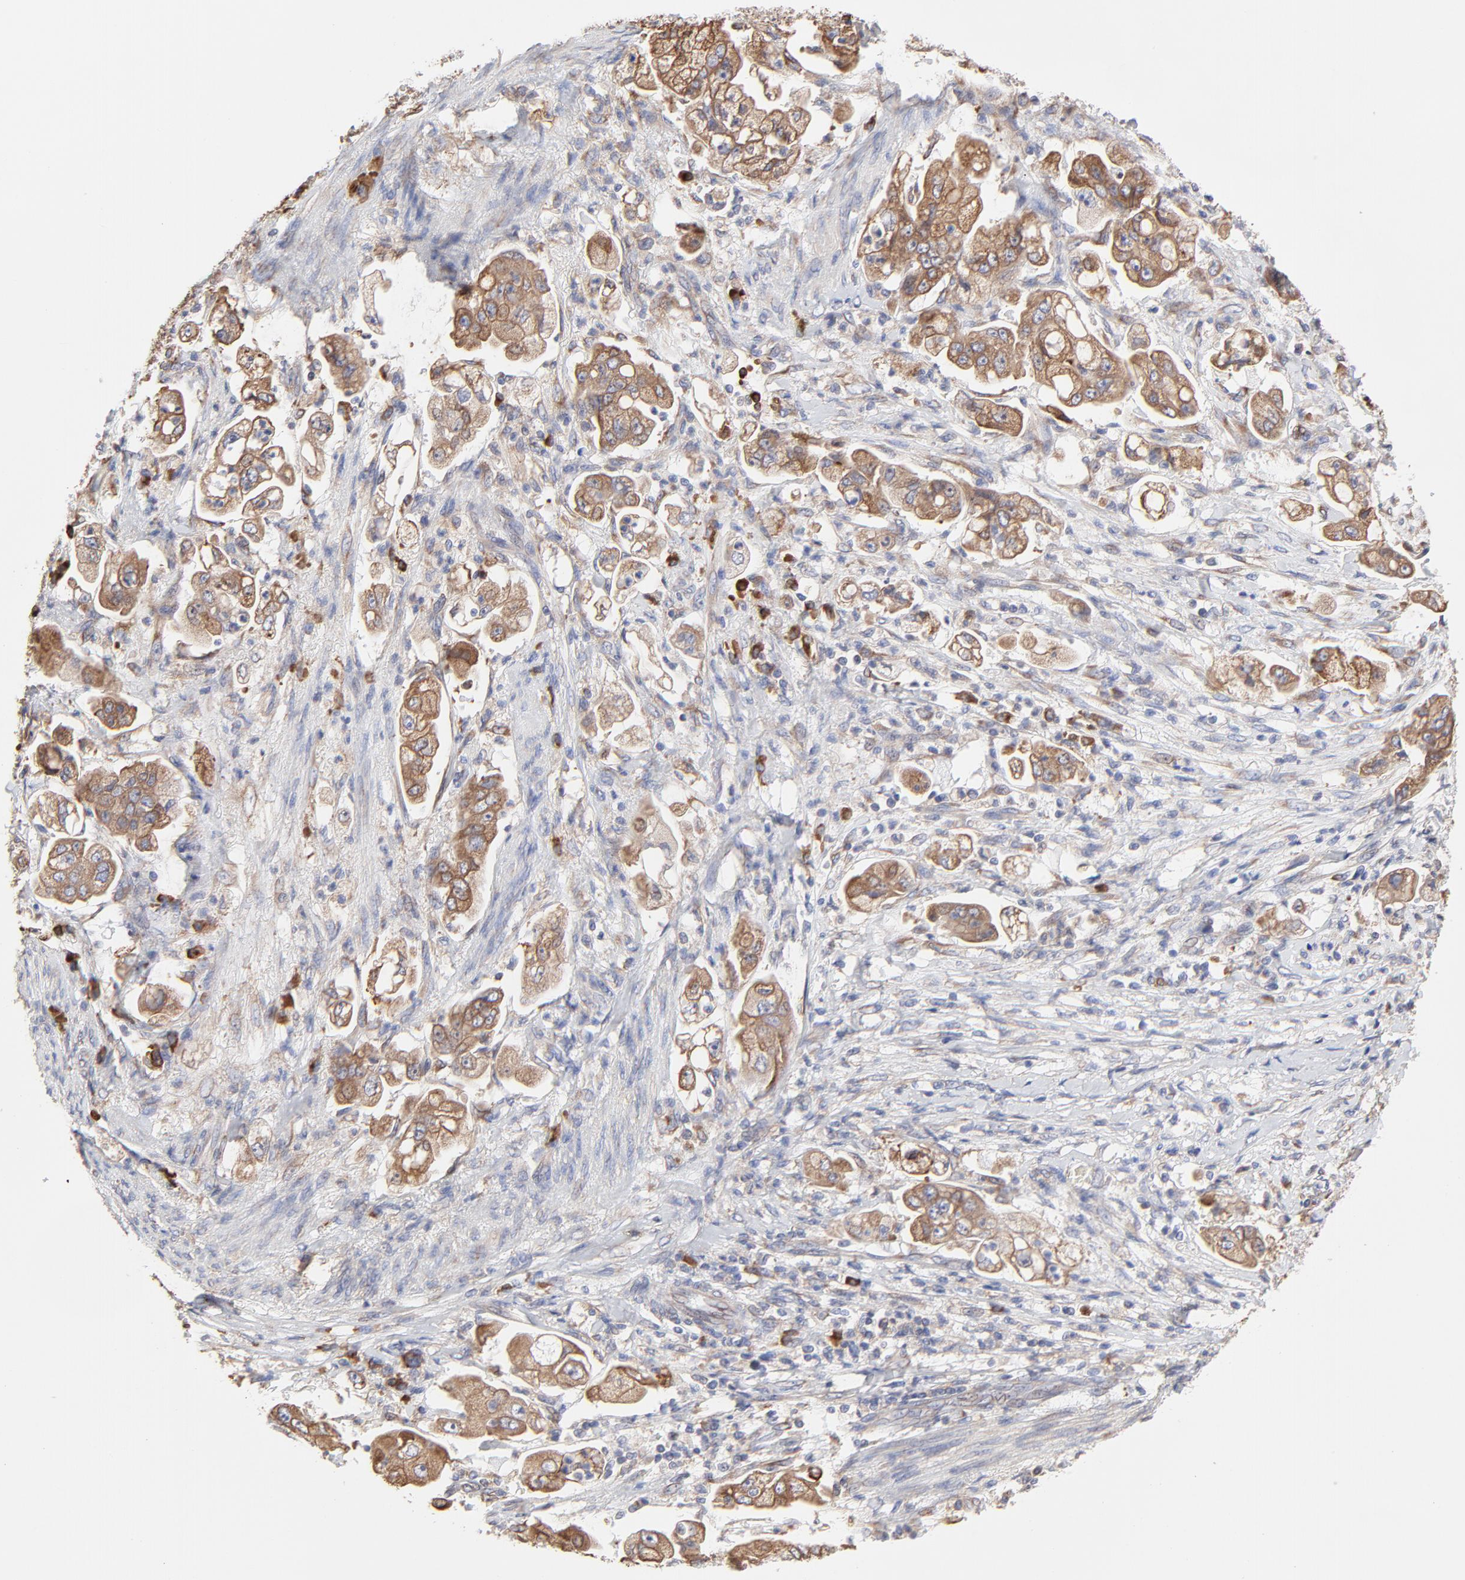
{"staining": {"intensity": "moderate", "quantity": ">75%", "location": "cytoplasmic/membranous"}, "tissue": "stomach cancer", "cell_type": "Tumor cells", "image_type": "cancer", "snomed": [{"axis": "morphology", "description": "Adenocarcinoma, NOS"}, {"axis": "topography", "description": "Stomach"}], "caption": "Stomach cancer (adenocarcinoma) stained with immunohistochemistry exhibits moderate cytoplasmic/membranous staining in about >75% of tumor cells. (Stains: DAB (3,3'-diaminobenzidine) in brown, nuclei in blue, Microscopy: brightfield microscopy at high magnification).", "gene": "LMAN1", "patient": {"sex": "male", "age": 62}}